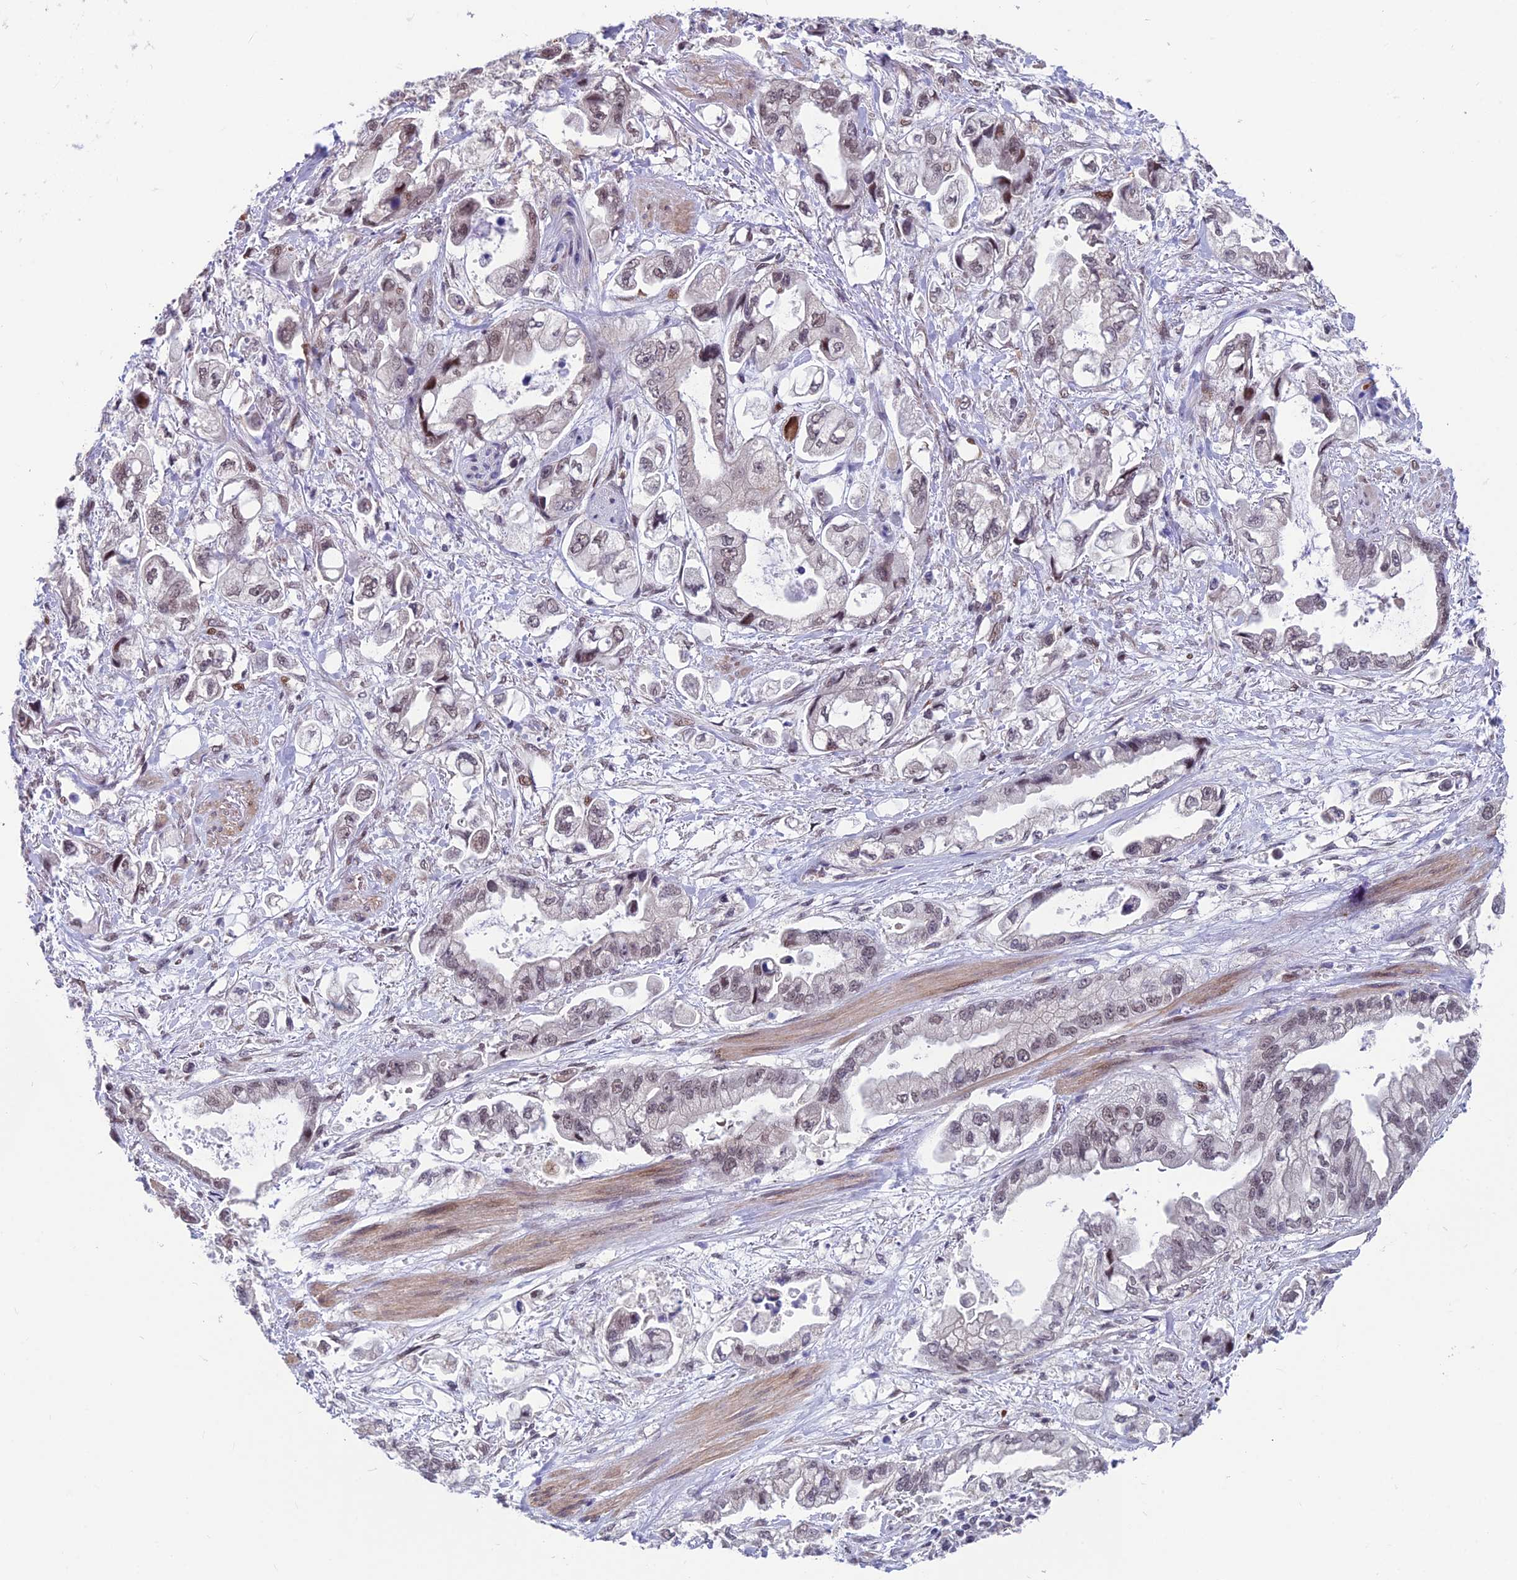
{"staining": {"intensity": "weak", "quantity": "25%-75%", "location": "nuclear"}, "tissue": "stomach cancer", "cell_type": "Tumor cells", "image_type": "cancer", "snomed": [{"axis": "morphology", "description": "Adenocarcinoma, NOS"}, {"axis": "topography", "description": "Stomach"}], "caption": "Protein staining demonstrates weak nuclear positivity in approximately 25%-75% of tumor cells in adenocarcinoma (stomach).", "gene": "KIAA1191", "patient": {"sex": "male", "age": 62}}